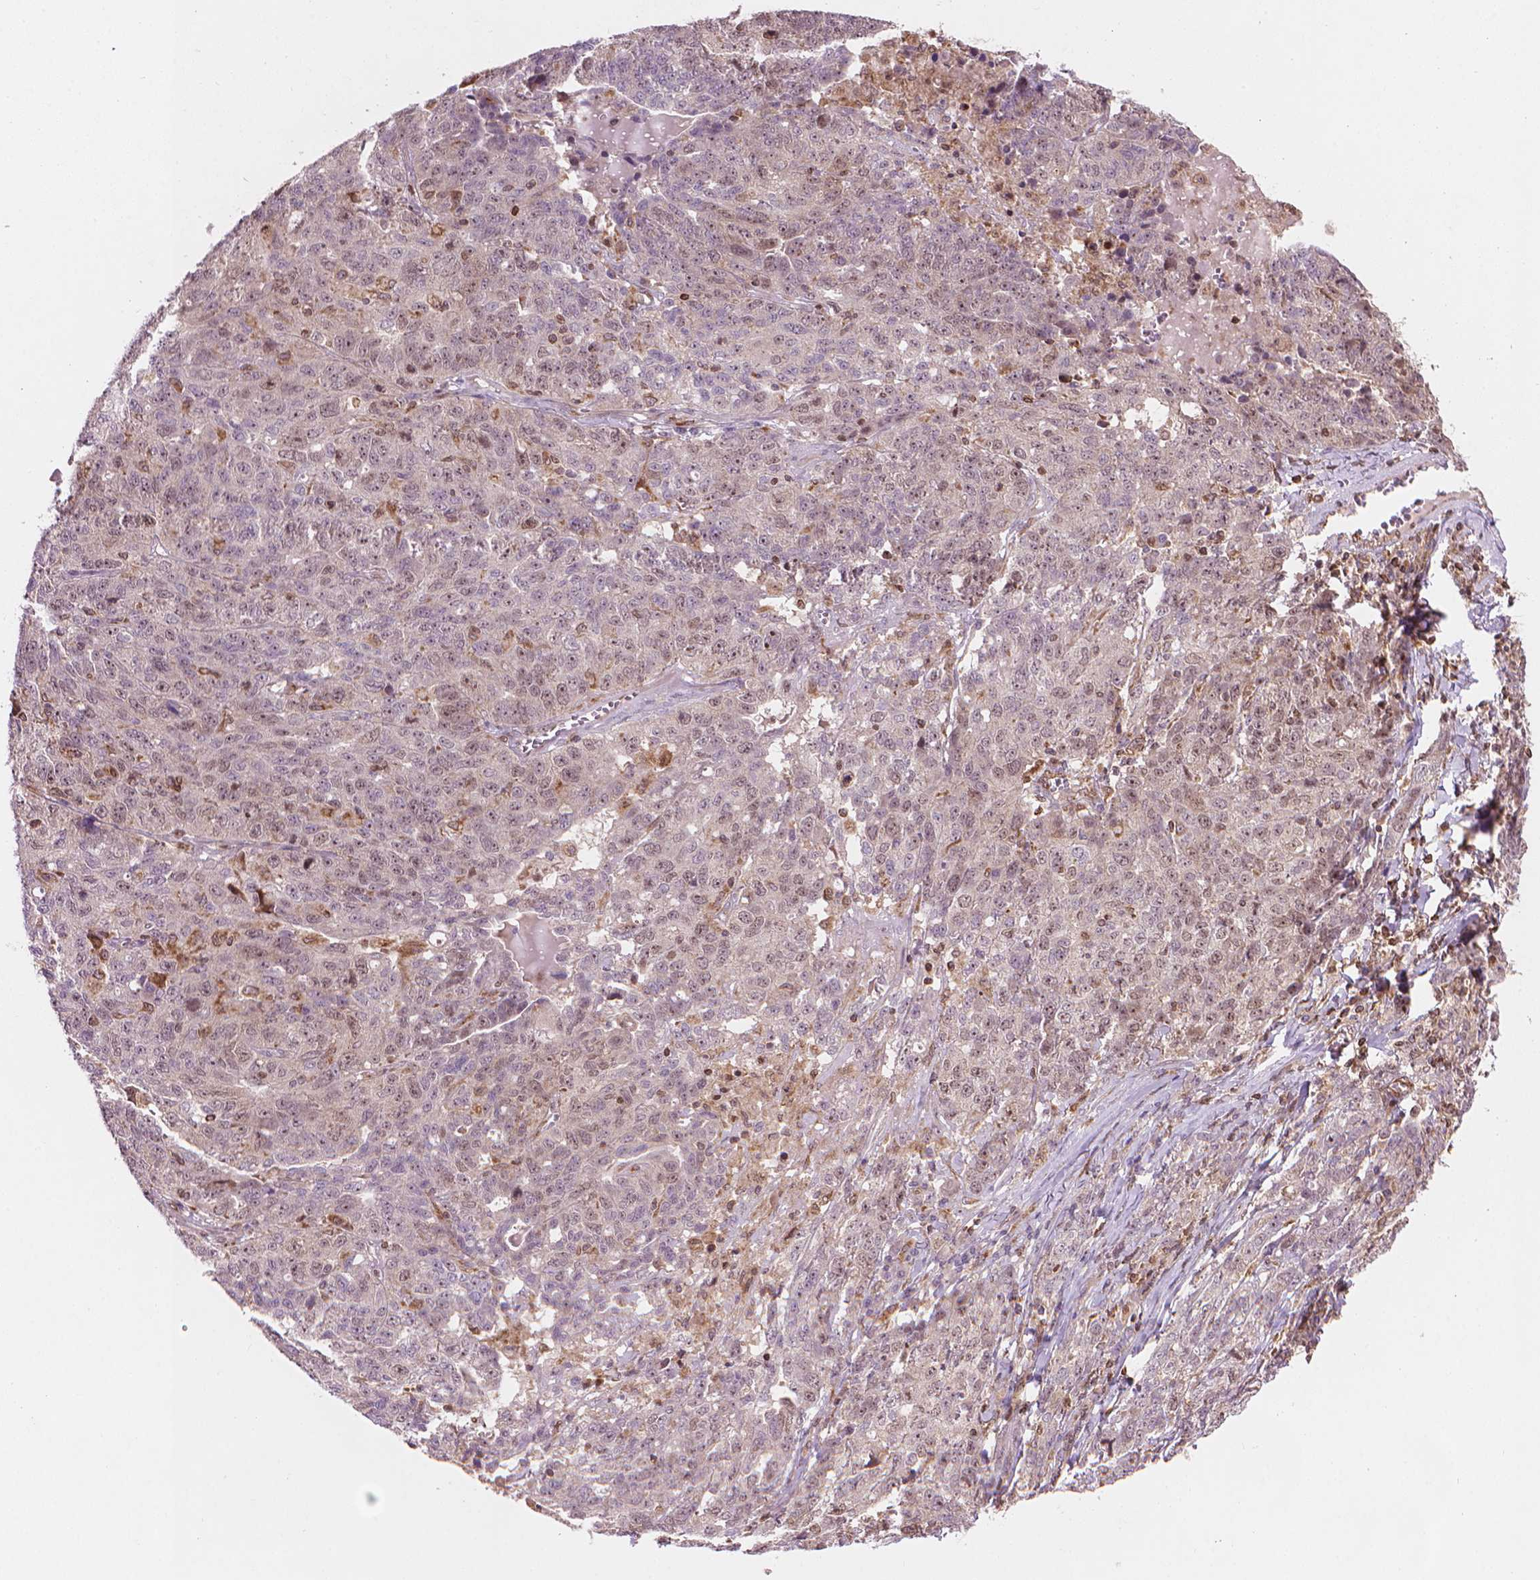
{"staining": {"intensity": "weak", "quantity": "<25%", "location": "nuclear"}, "tissue": "ovarian cancer", "cell_type": "Tumor cells", "image_type": "cancer", "snomed": [{"axis": "morphology", "description": "Cystadenocarcinoma, serous, NOS"}, {"axis": "topography", "description": "Ovary"}], "caption": "Ovarian cancer (serous cystadenocarcinoma) was stained to show a protein in brown. There is no significant staining in tumor cells. (DAB (3,3'-diaminobenzidine) immunohistochemistry (IHC), high magnification).", "gene": "SMC2", "patient": {"sex": "female", "age": 71}}